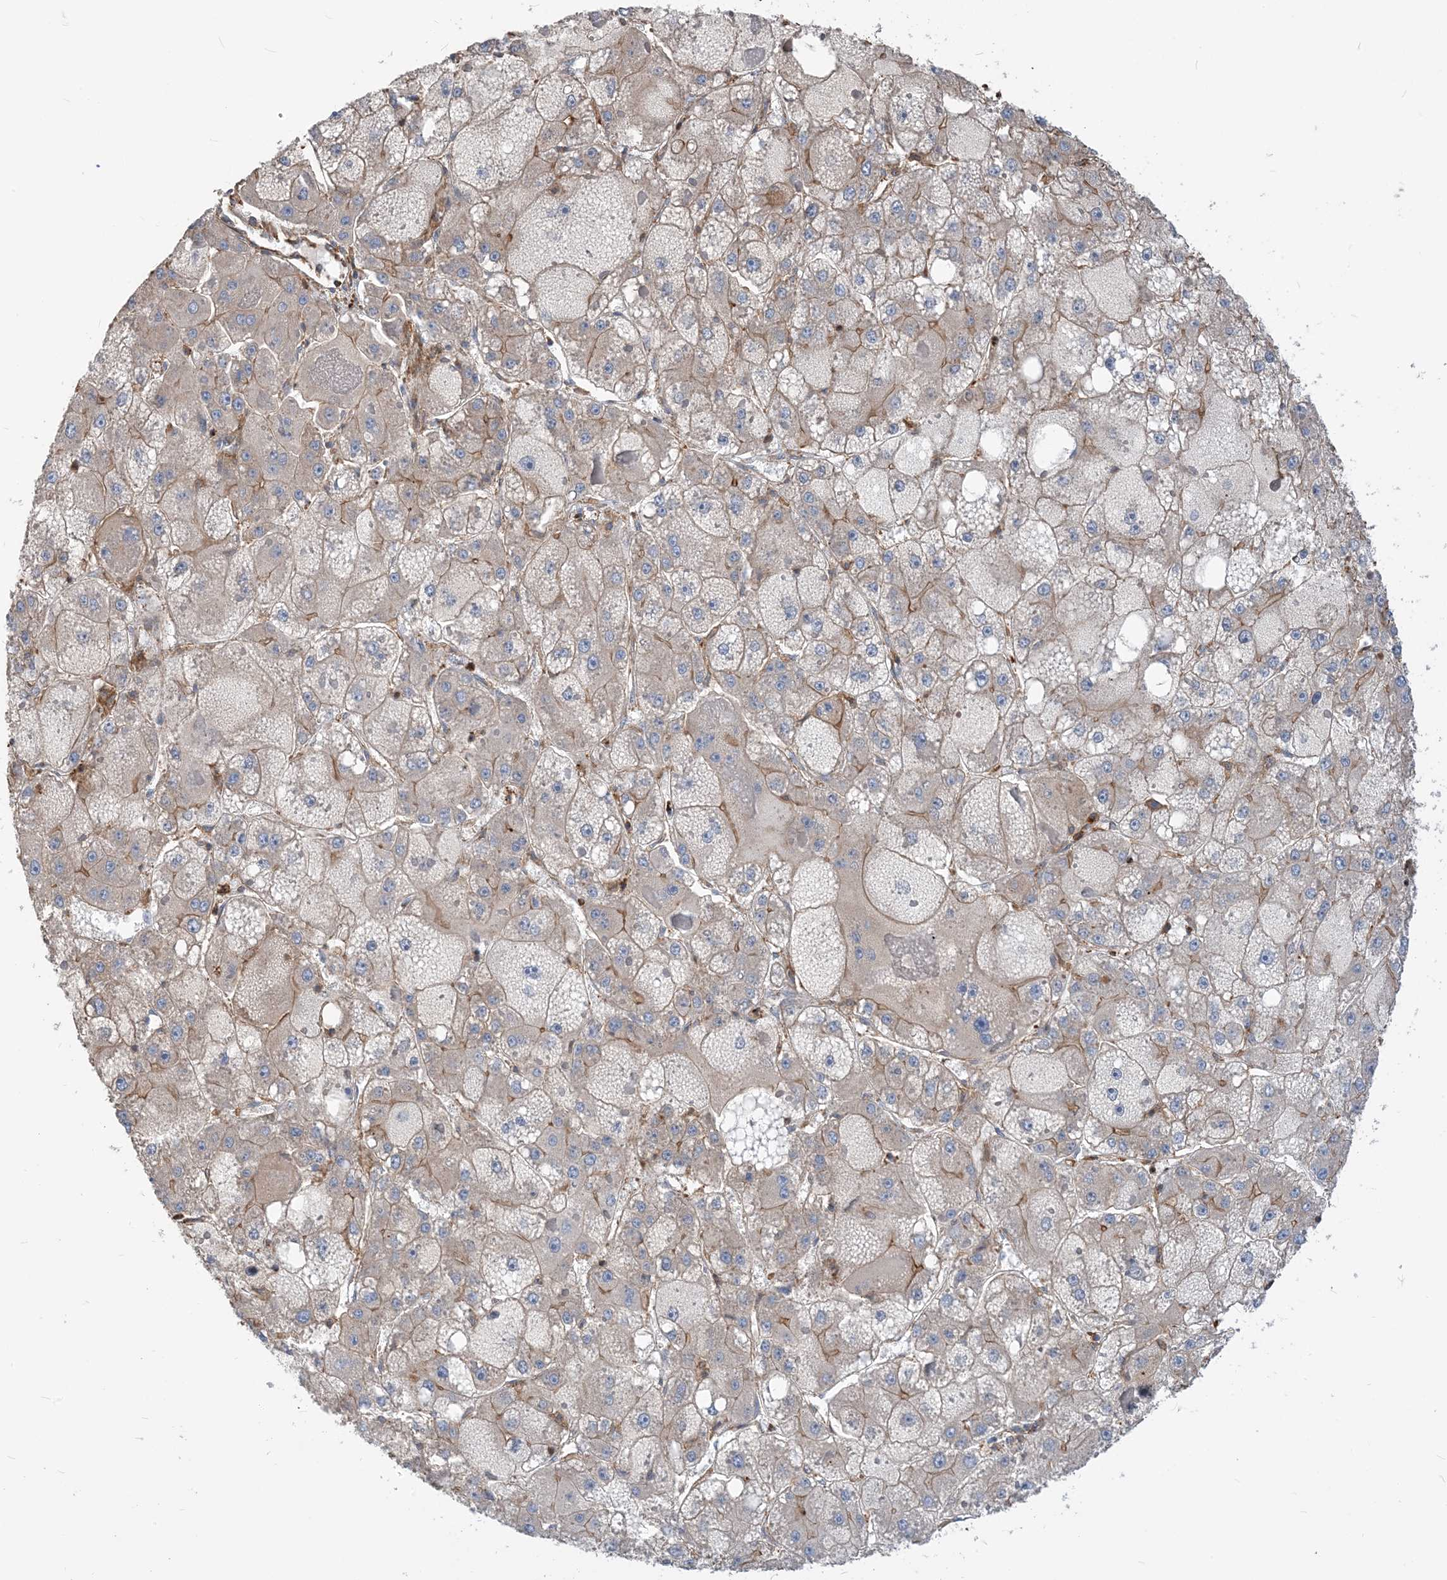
{"staining": {"intensity": "negative", "quantity": "none", "location": "none"}, "tissue": "liver cancer", "cell_type": "Tumor cells", "image_type": "cancer", "snomed": [{"axis": "morphology", "description": "Carcinoma, Hepatocellular, NOS"}, {"axis": "topography", "description": "Liver"}], "caption": "This is a histopathology image of immunohistochemistry staining of hepatocellular carcinoma (liver), which shows no staining in tumor cells.", "gene": "PARVG", "patient": {"sex": "female", "age": 73}}